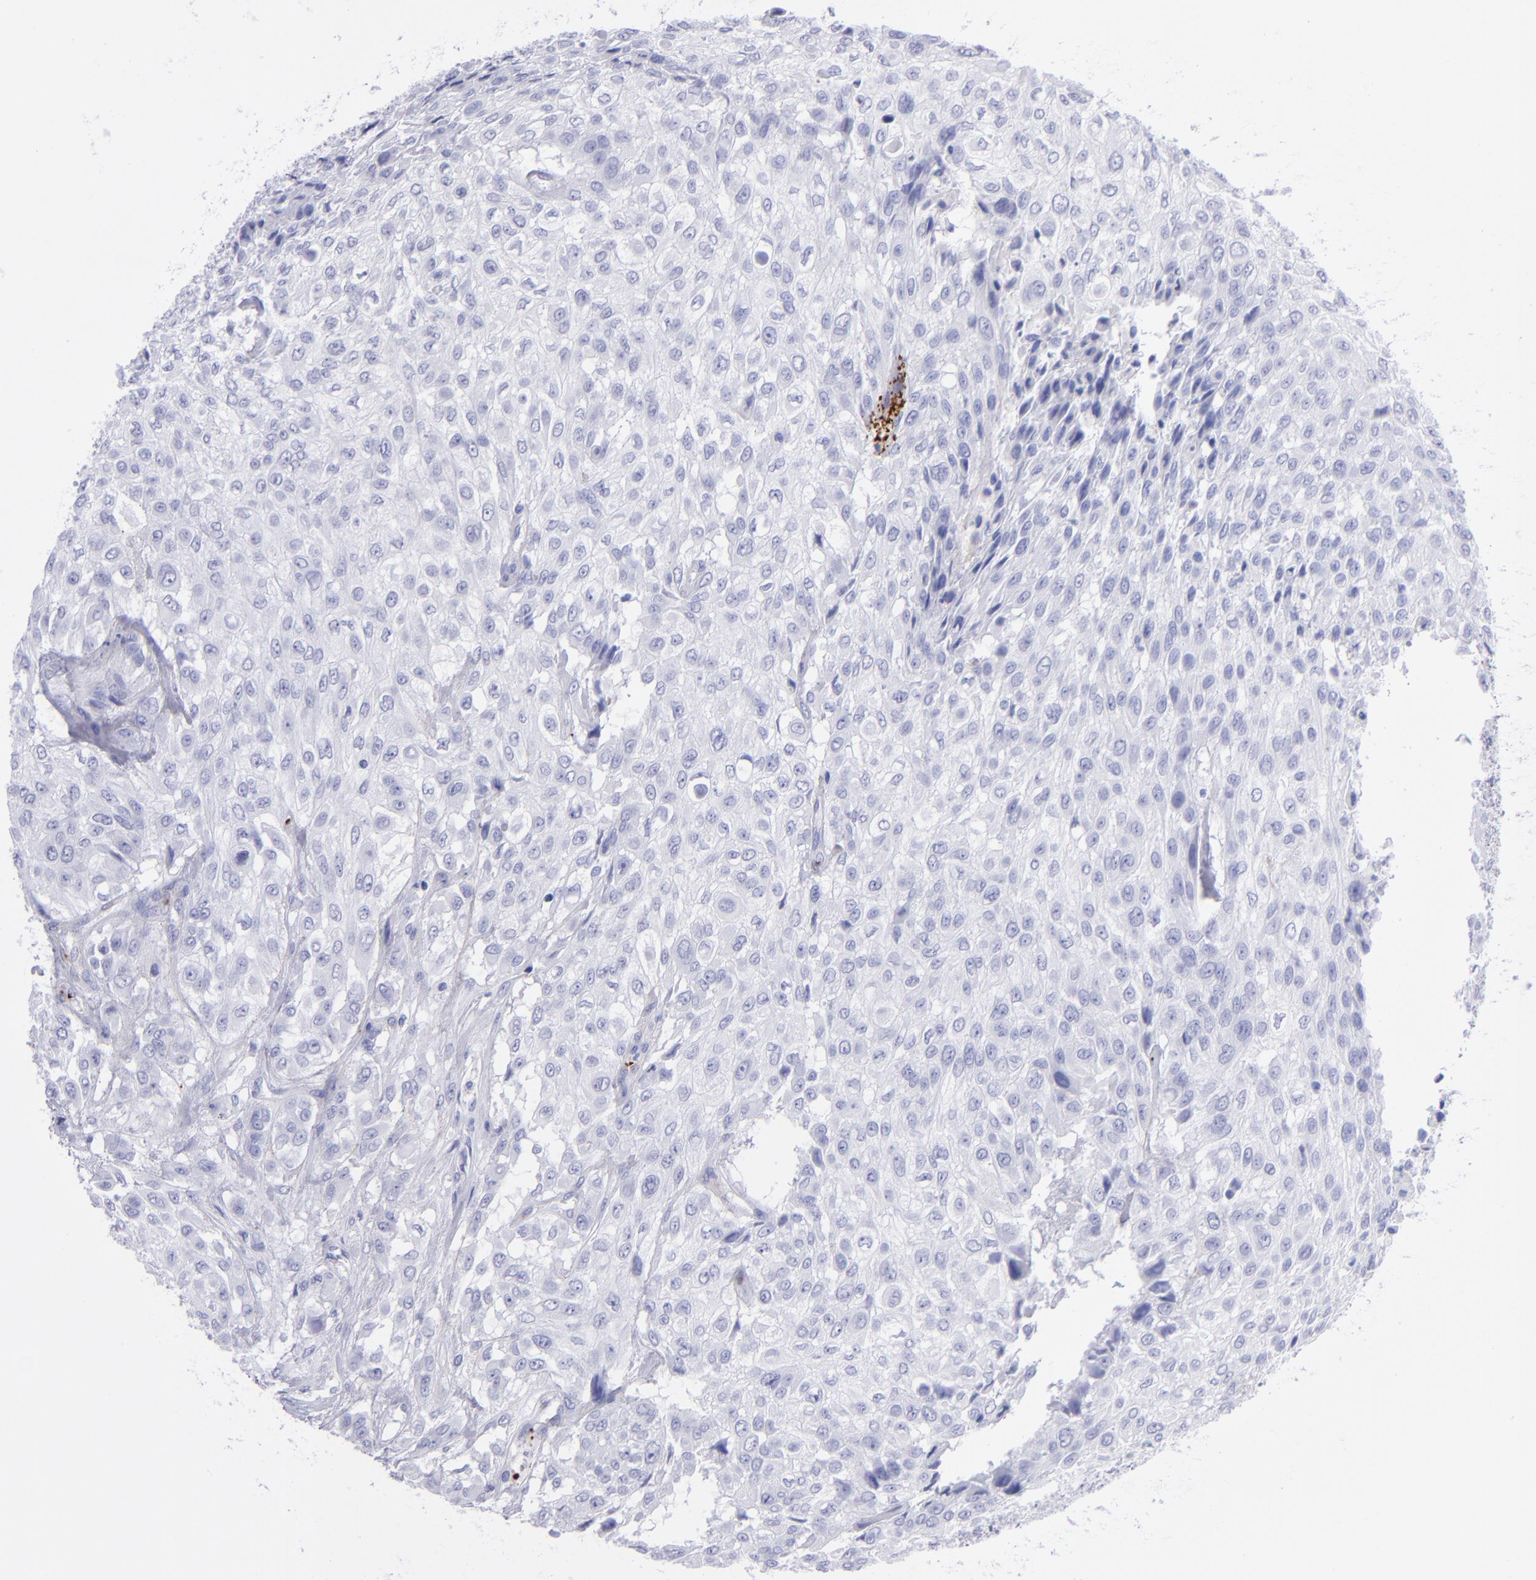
{"staining": {"intensity": "negative", "quantity": "none", "location": "none"}, "tissue": "urothelial cancer", "cell_type": "Tumor cells", "image_type": "cancer", "snomed": [{"axis": "morphology", "description": "Urothelial carcinoma, High grade"}, {"axis": "topography", "description": "Urinary bladder"}], "caption": "Urothelial cancer stained for a protein using immunohistochemistry shows no expression tumor cells.", "gene": "EFCAB13", "patient": {"sex": "male", "age": 57}}